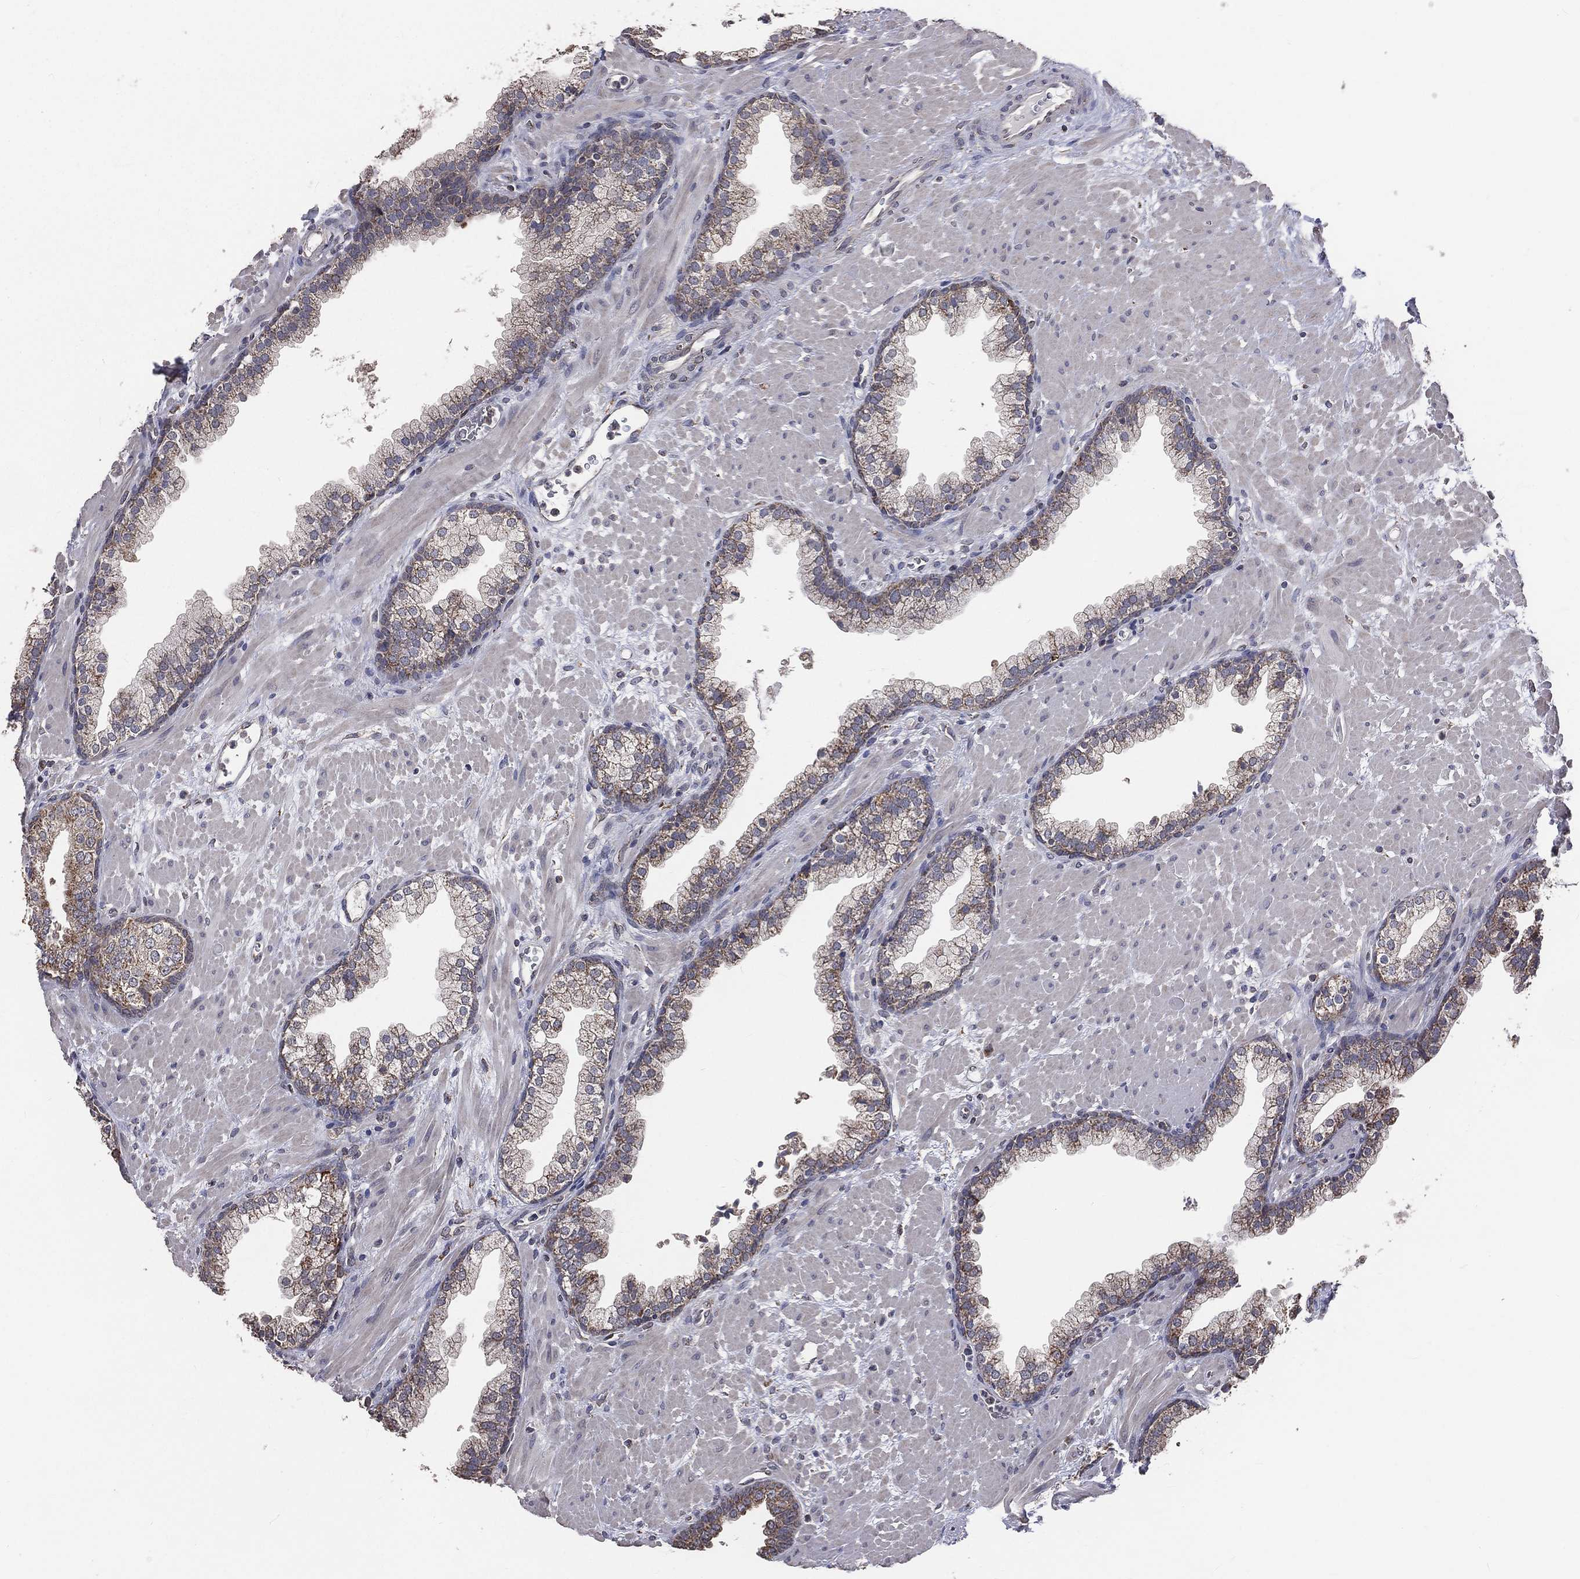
{"staining": {"intensity": "weak", "quantity": "<25%", "location": "cytoplasmic/membranous"}, "tissue": "prostate", "cell_type": "Glandular cells", "image_type": "normal", "snomed": [{"axis": "morphology", "description": "Normal tissue, NOS"}, {"axis": "topography", "description": "Prostate"}], "caption": "This is an immunohistochemistry (IHC) photomicrograph of benign human prostate. There is no expression in glandular cells.", "gene": "MRPL46", "patient": {"sex": "male", "age": 63}}